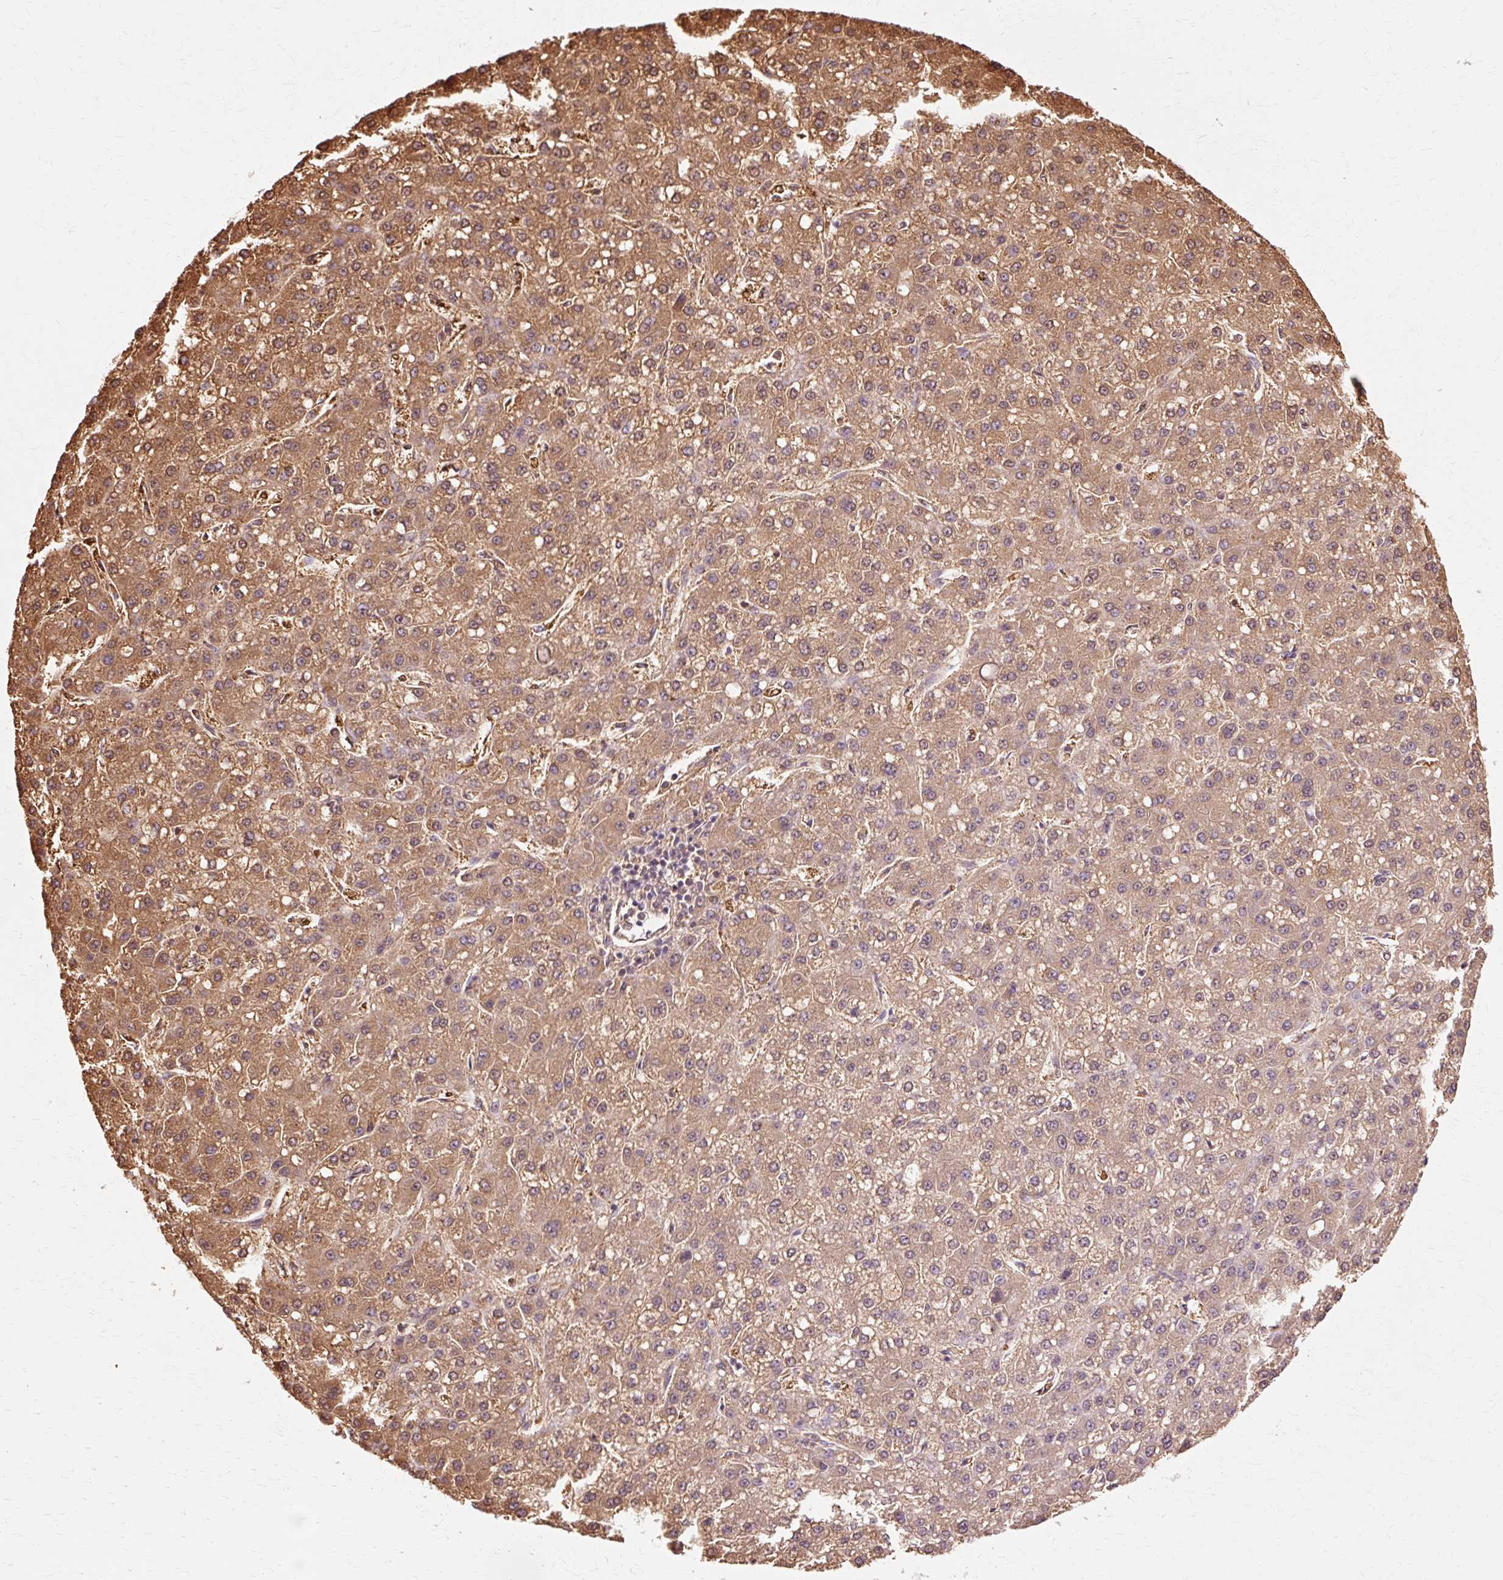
{"staining": {"intensity": "moderate", "quantity": ">75%", "location": "cytoplasmic/membranous,nuclear"}, "tissue": "liver cancer", "cell_type": "Tumor cells", "image_type": "cancer", "snomed": [{"axis": "morphology", "description": "Carcinoma, Hepatocellular, NOS"}, {"axis": "topography", "description": "Liver"}], "caption": "About >75% of tumor cells in hepatocellular carcinoma (liver) show moderate cytoplasmic/membranous and nuclear protein expression as visualized by brown immunohistochemical staining.", "gene": "VN1R2", "patient": {"sex": "male", "age": 67}}